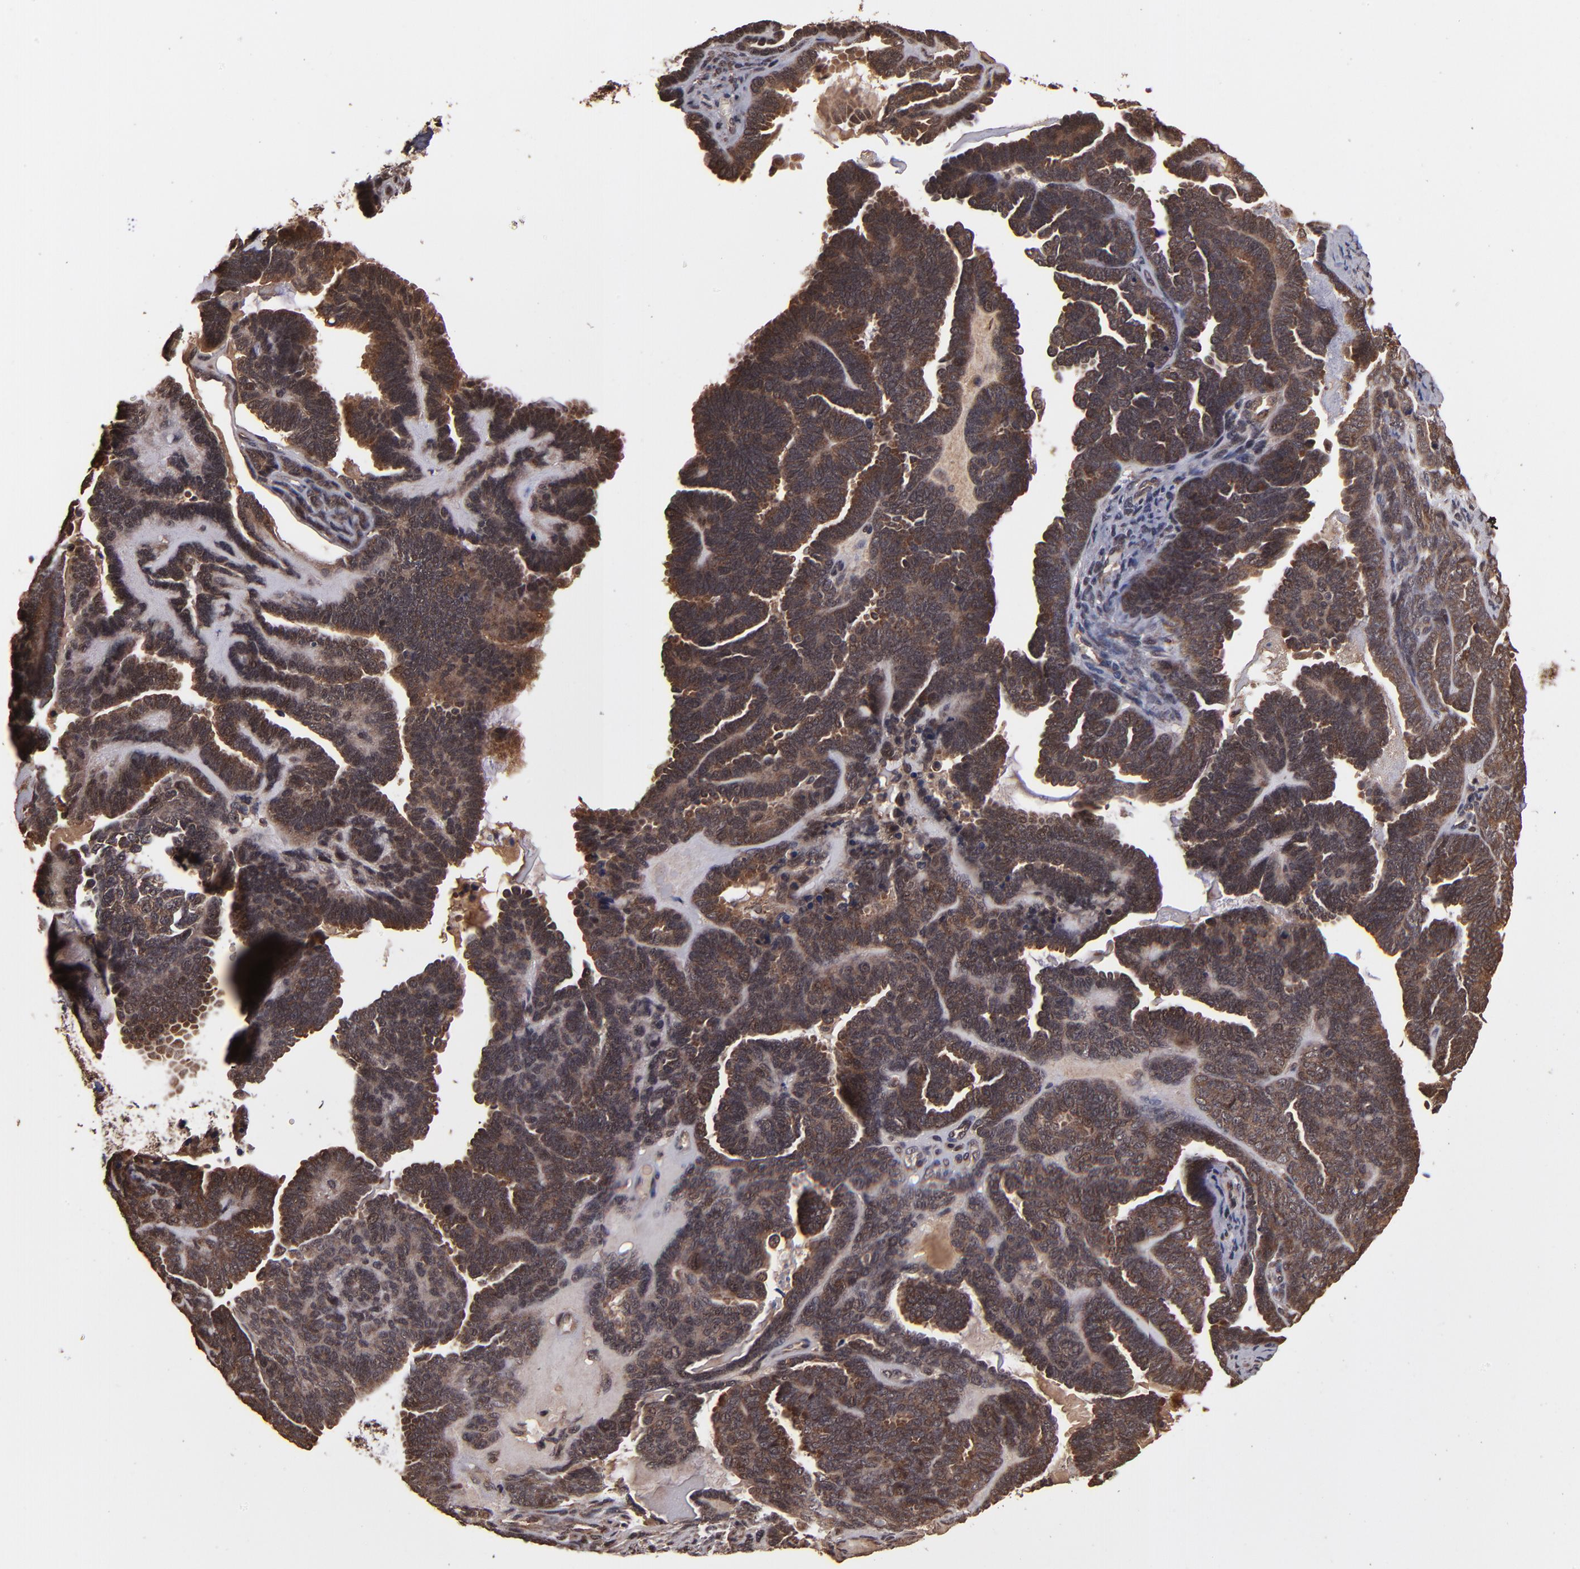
{"staining": {"intensity": "strong", "quantity": ">75%", "location": "cytoplasmic/membranous"}, "tissue": "endometrial cancer", "cell_type": "Tumor cells", "image_type": "cancer", "snomed": [{"axis": "morphology", "description": "Neoplasm, malignant, NOS"}, {"axis": "topography", "description": "Endometrium"}], "caption": "Endometrial neoplasm (malignant) stained with IHC reveals strong cytoplasmic/membranous positivity in about >75% of tumor cells. The staining was performed using DAB to visualize the protein expression in brown, while the nuclei were stained in blue with hematoxylin (Magnification: 20x).", "gene": "NFE2L2", "patient": {"sex": "female", "age": 74}}